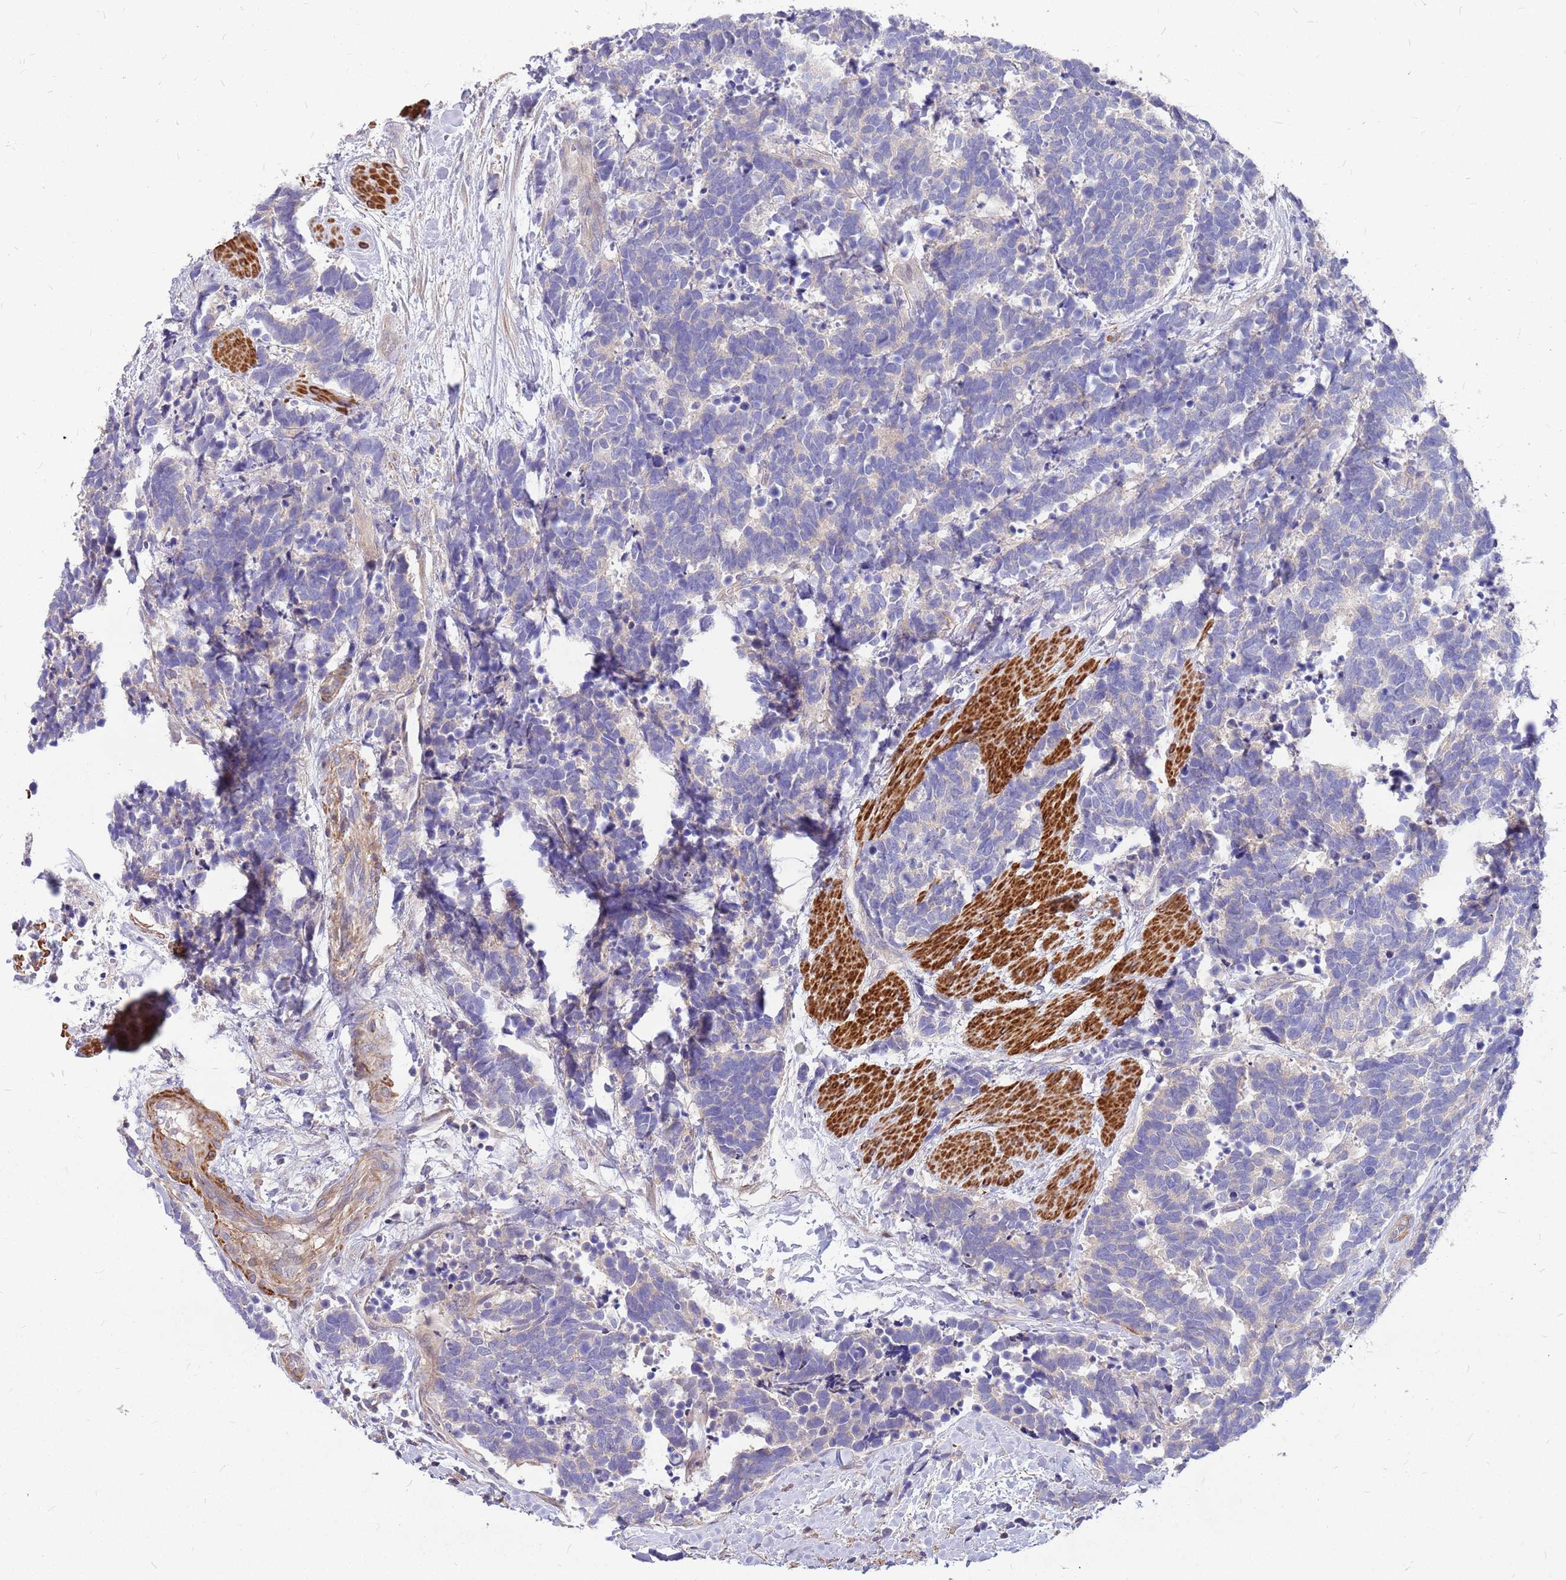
{"staining": {"intensity": "negative", "quantity": "none", "location": "none"}, "tissue": "carcinoid", "cell_type": "Tumor cells", "image_type": "cancer", "snomed": [{"axis": "morphology", "description": "Carcinoma, NOS"}, {"axis": "morphology", "description": "Carcinoid, malignant, NOS"}, {"axis": "topography", "description": "Prostate"}], "caption": "An immunohistochemistry photomicrograph of malignant carcinoid is shown. There is no staining in tumor cells of malignant carcinoid.", "gene": "MVD", "patient": {"sex": "male", "age": 57}}